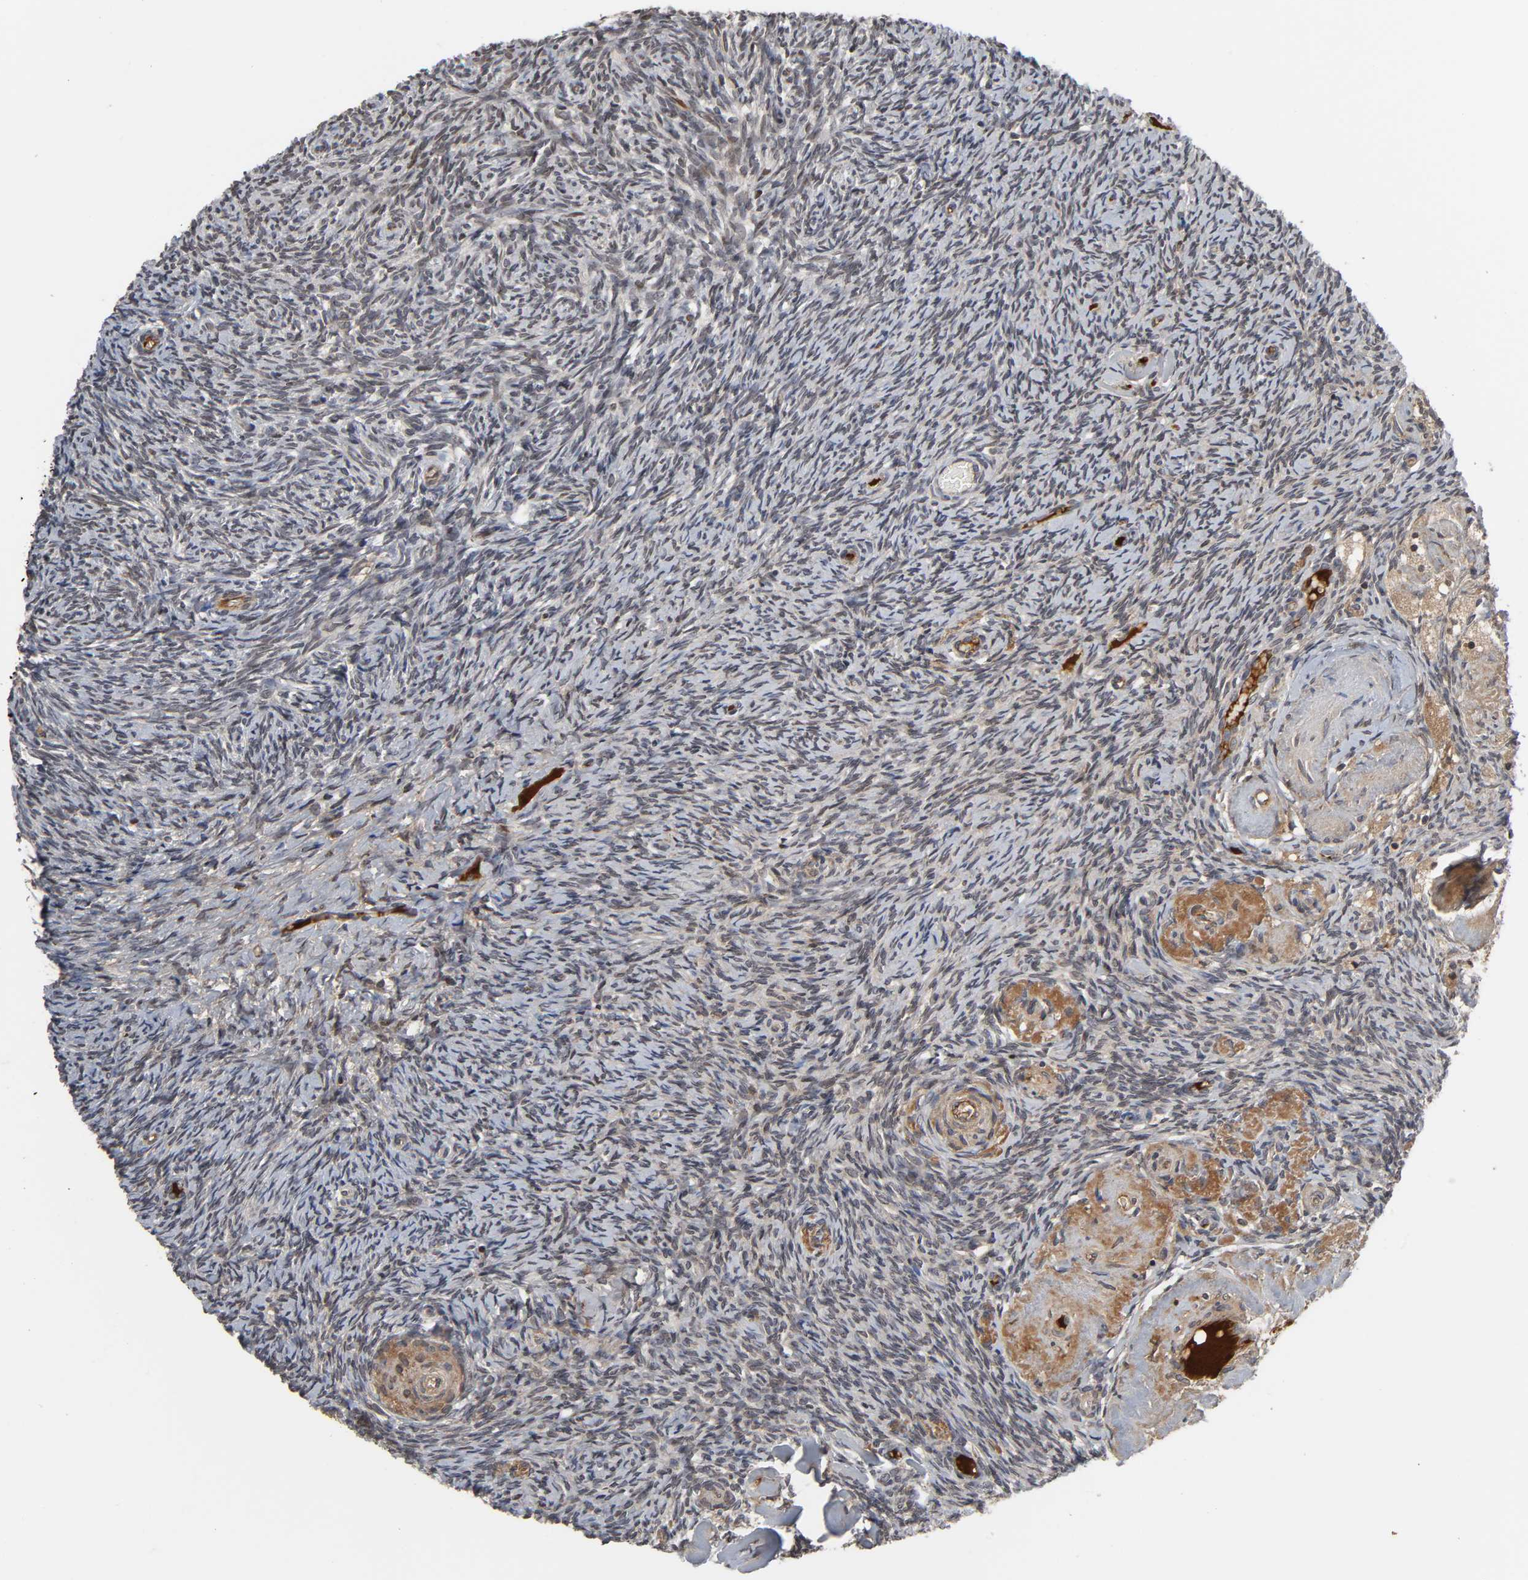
{"staining": {"intensity": "moderate", "quantity": "25%-75%", "location": "cytoplasmic/membranous,nuclear"}, "tissue": "ovary", "cell_type": "Ovarian stroma cells", "image_type": "normal", "snomed": [{"axis": "morphology", "description": "Normal tissue, NOS"}, {"axis": "topography", "description": "Ovary"}], "caption": "IHC photomicrograph of benign ovary stained for a protein (brown), which displays medium levels of moderate cytoplasmic/membranous,nuclear positivity in about 25%-75% of ovarian stroma cells.", "gene": "CPN2", "patient": {"sex": "female", "age": 60}}